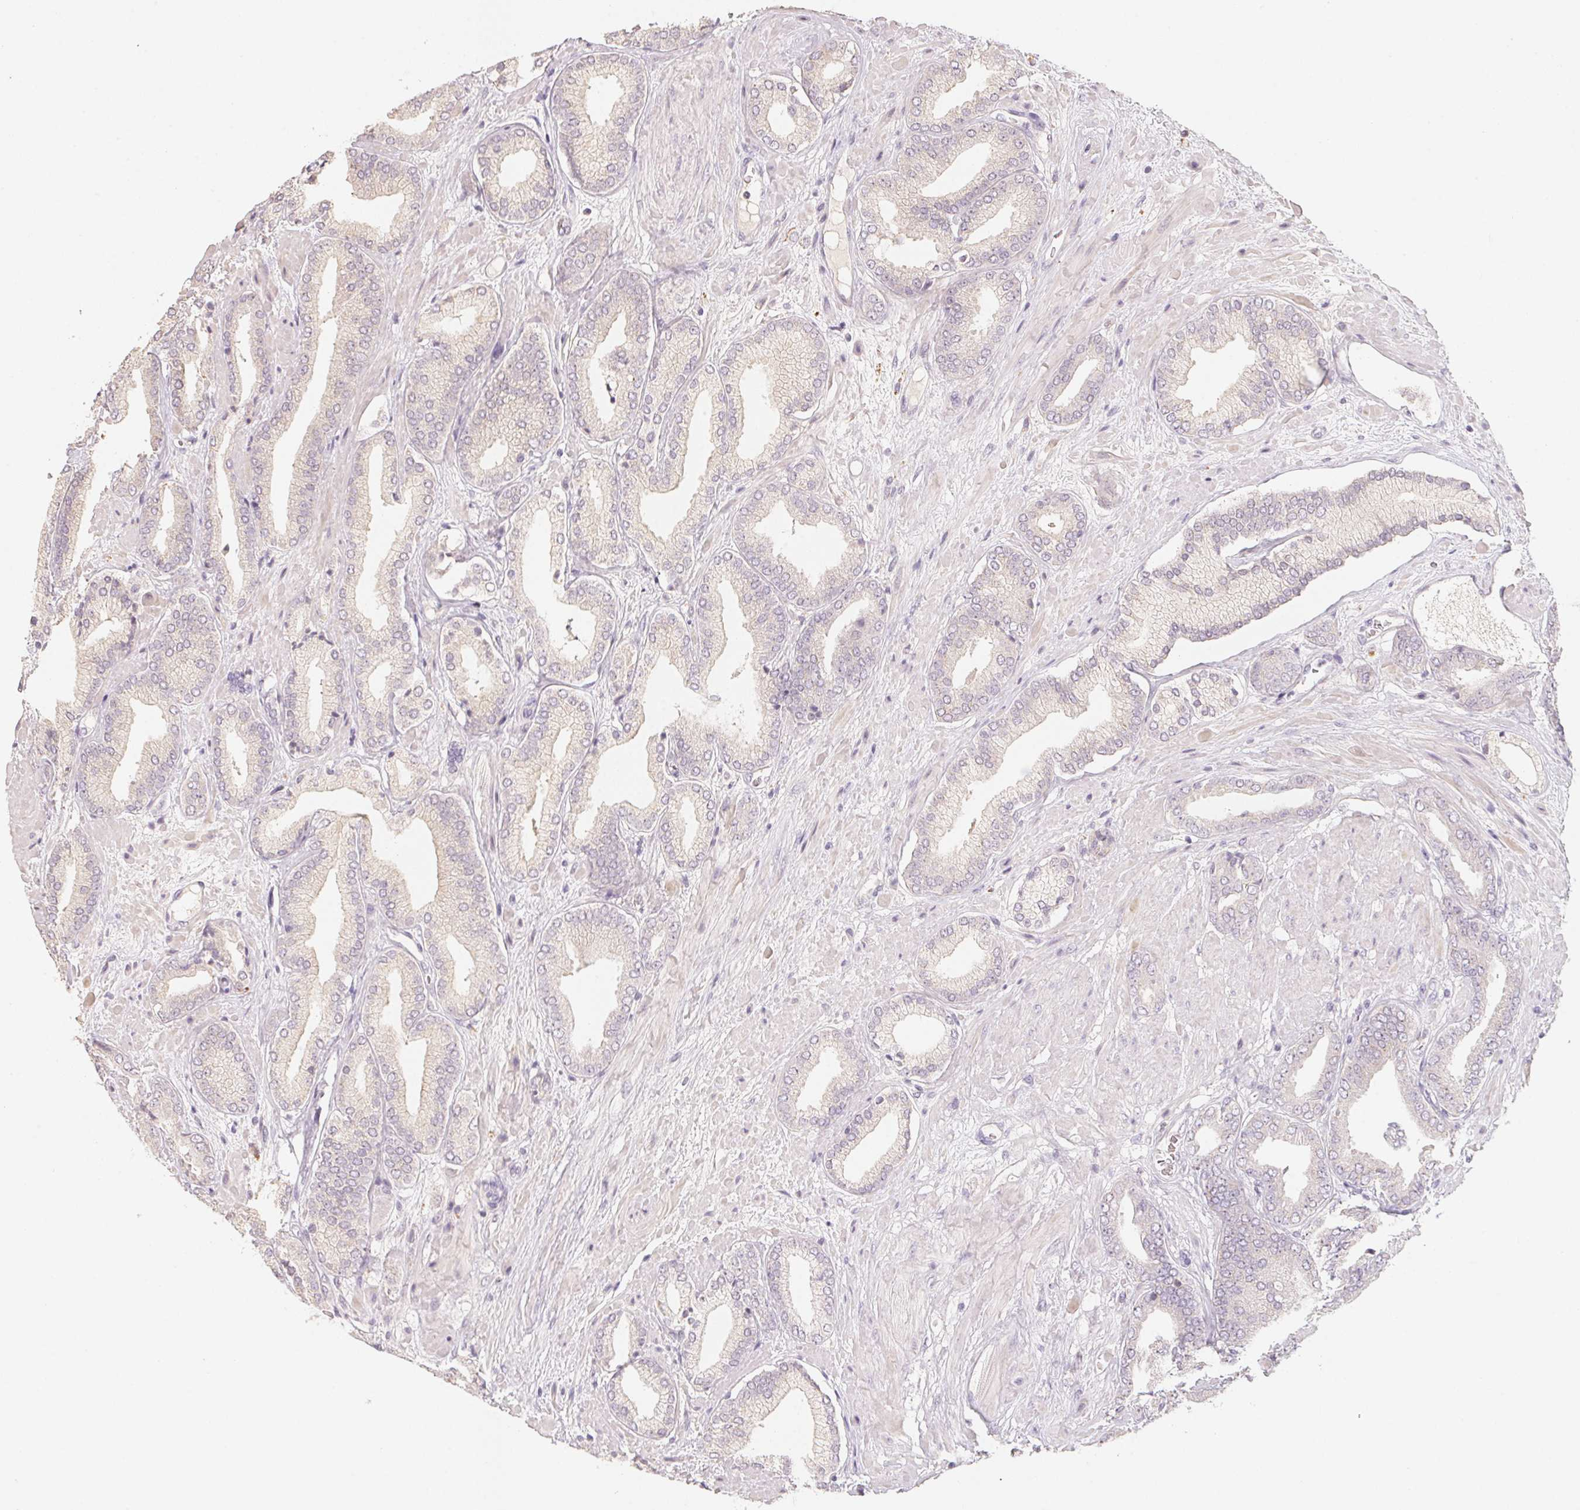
{"staining": {"intensity": "negative", "quantity": "none", "location": "none"}, "tissue": "prostate cancer", "cell_type": "Tumor cells", "image_type": "cancer", "snomed": [{"axis": "morphology", "description": "Adenocarcinoma, High grade"}, {"axis": "topography", "description": "Prostate"}], "caption": "This is an IHC histopathology image of high-grade adenocarcinoma (prostate). There is no positivity in tumor cells.", "gene": "TREH", "patient": {"sex": "male", "age": 56}}